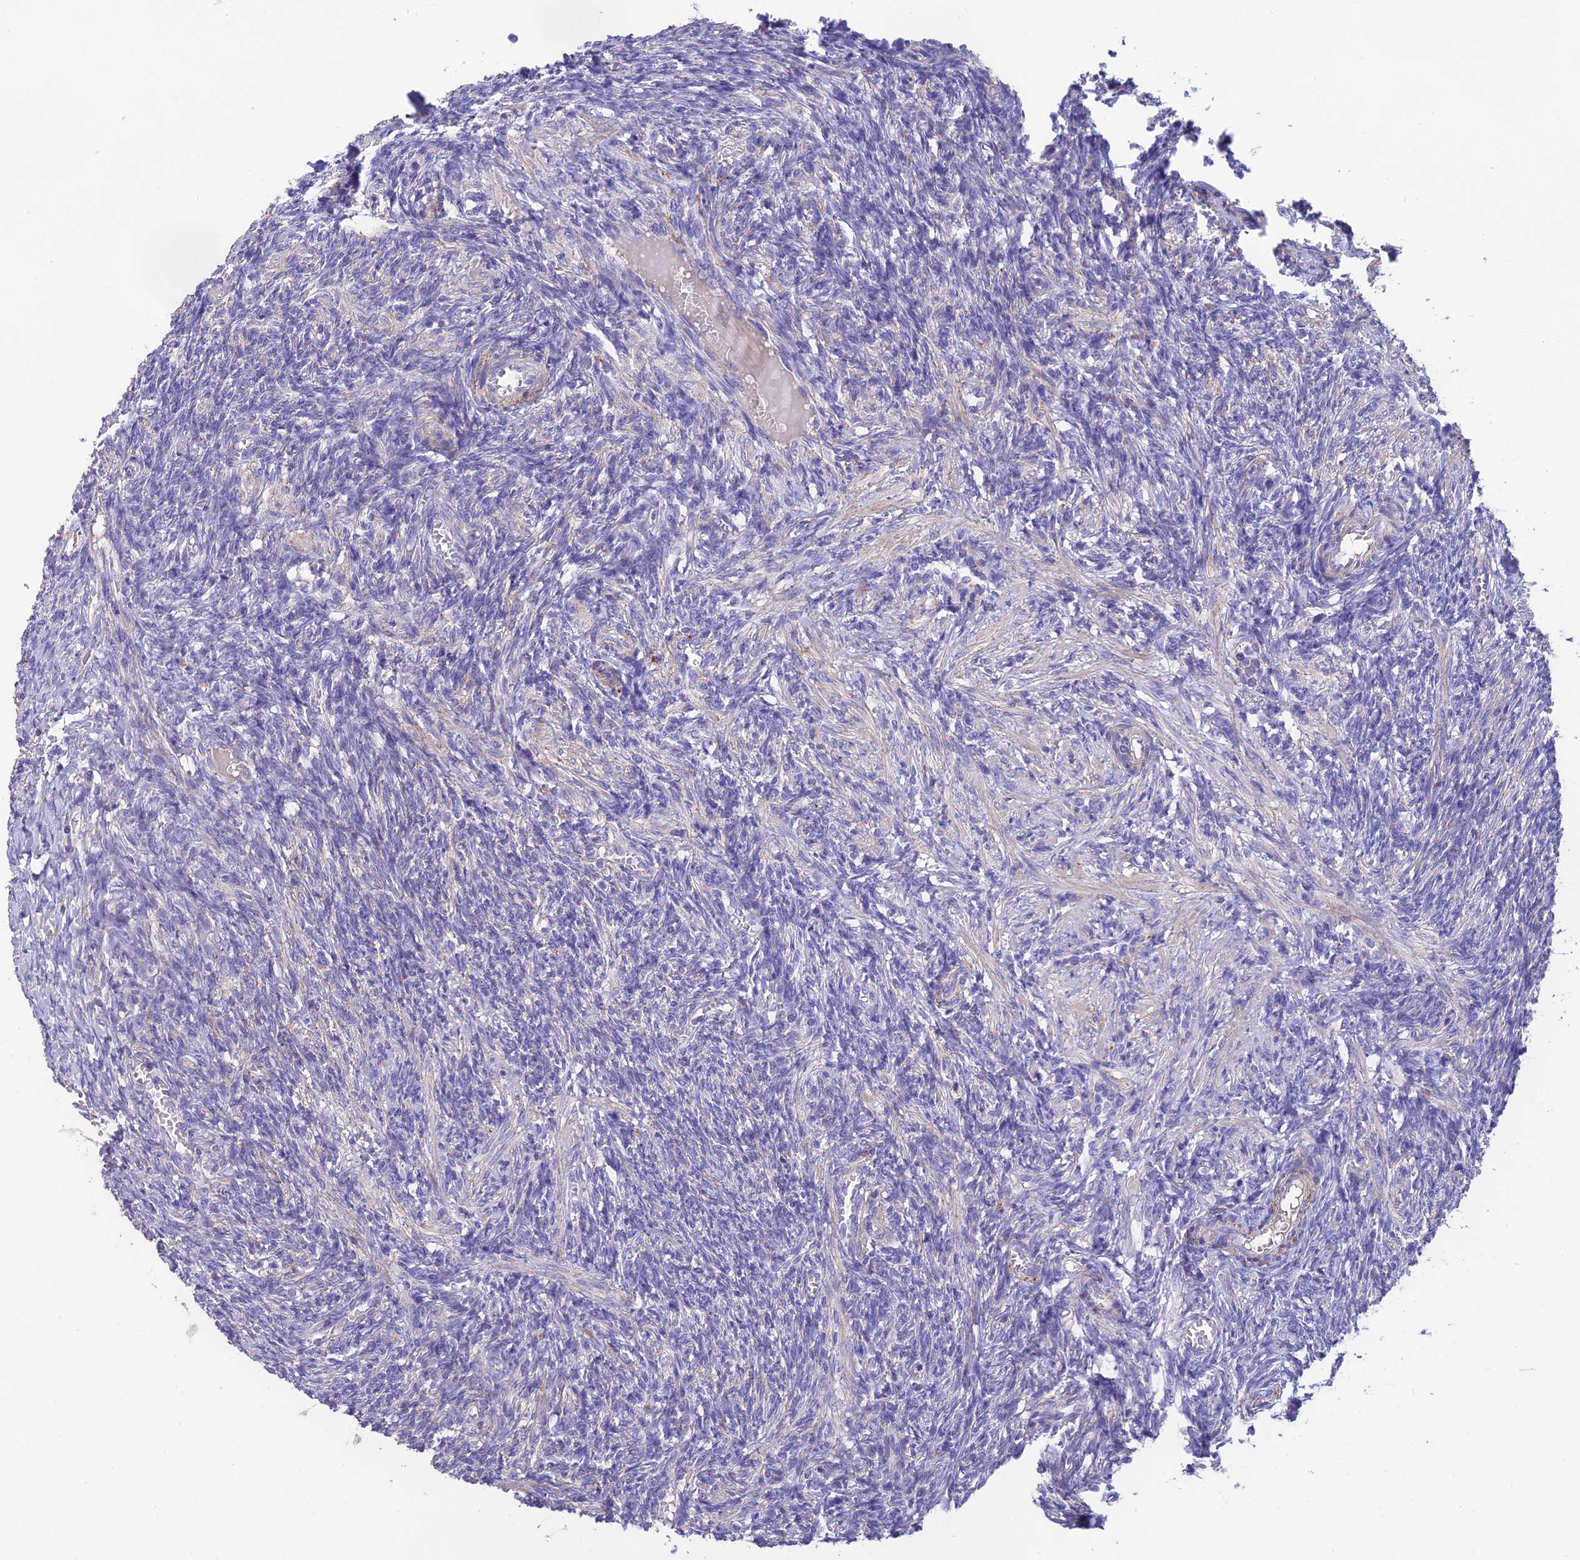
{"staining": {"intensity": "negative", "quantity": "none", "location": "none"}, "tissue": "ovary", "cell_type": "Ovarian stroma cells", "image_type": "normal", "snomed": [{"axis": "morphology", "description": "Normal tissue, NOS"}, {"axis": "topography", "description": "Ovary"}], "caption": "Image shows no protein expression in ovarian stroma cells of unremarkable ovary.", "gene": "HSD17B2", "patient": {"sex": "female", "age": 27}}